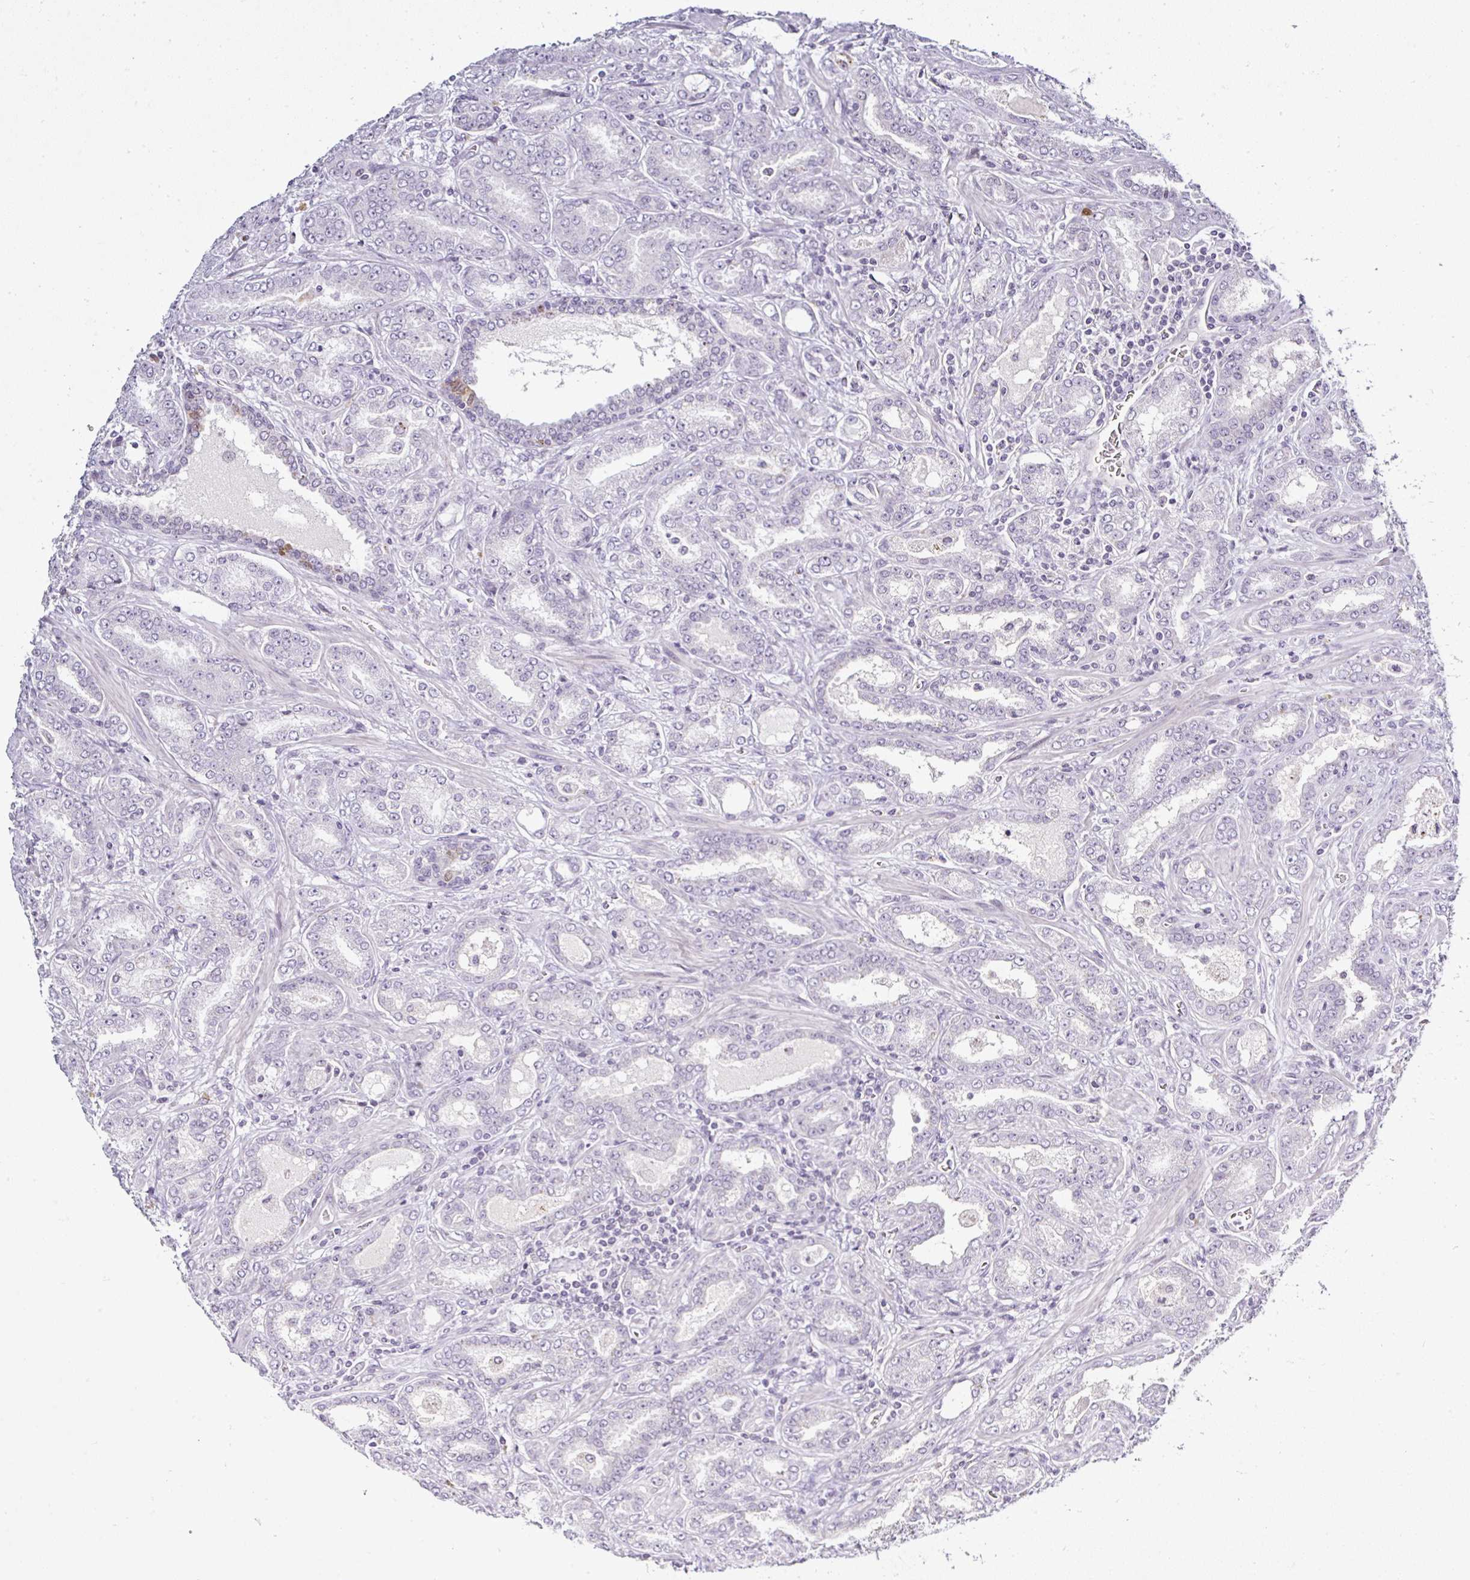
{"staining": {"intensity": "negative", "quantity": "none", "location": "none"}, "tissue": "prostate cancer", "cell_type": "Tumor cells", "image_type": "cancer", "snomed": [{"axis": "morphology", "description": "Adenocarcinoma, High grade"}, {"axis": "topography", "description": "Prostate"}], "caption": "An image of high-grade adenocarcinoma (prostate) stained for a protein exhibits no brown staining in tumor cells.", "gene": "SERPINB3", "patient": {"sex": "male", "age": 72}}